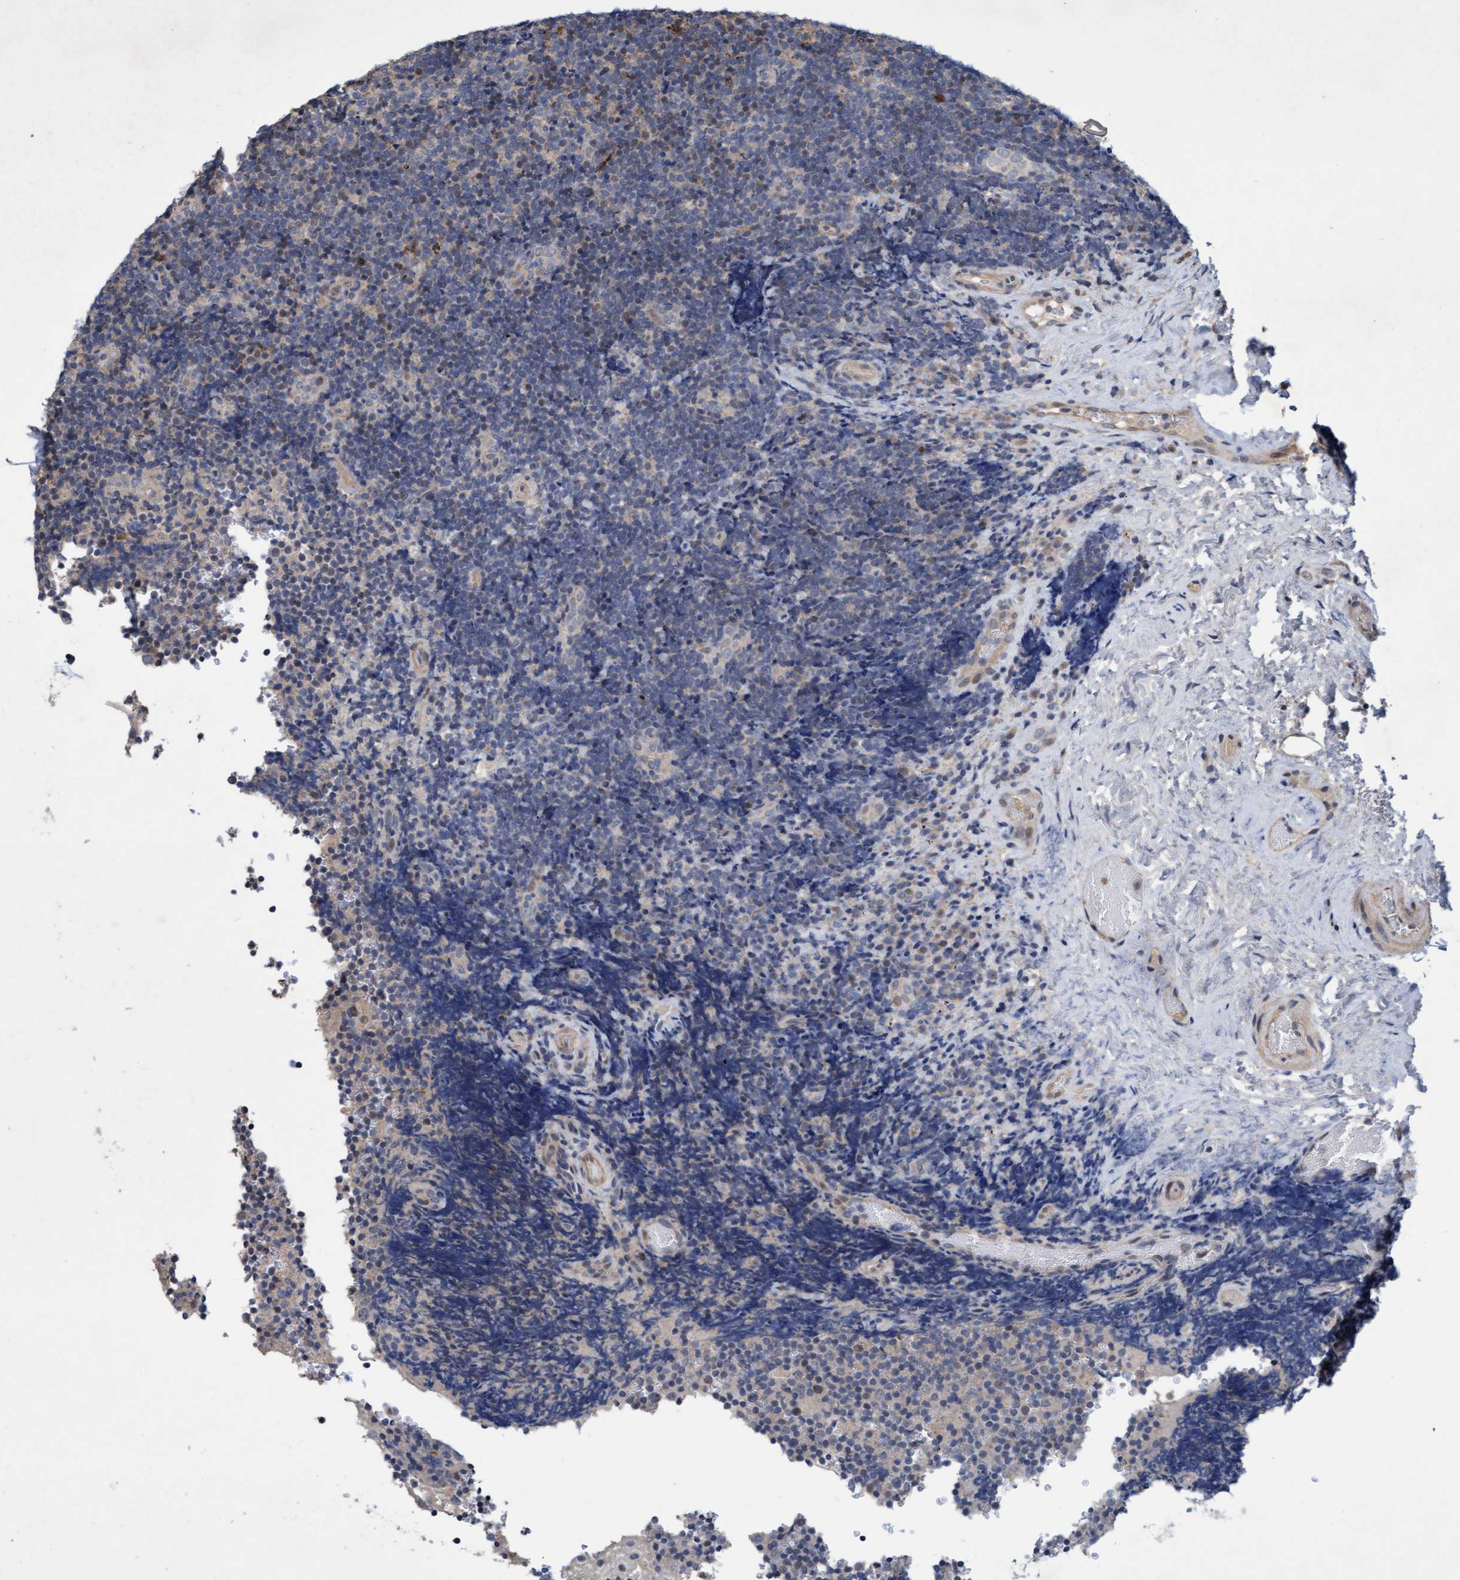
{"staining": {"intensity": "weak", "quantity": "<25%", "location": "nuclear"}, "tissue": "lymphoma", "cell_type": "Tumor cells", "image_type": "cancer", "snomed": [{"axis": "morphology", "description": "Malignant lymphoma, non-Hodgkin's type, High grade"}, {"axis": "topography", "description": "Tonsil"}], "caption": "A high-resolution histopathology image shows immunohistochemistry (IHC) staining of malignant lymphoma, non-Hodgkin's type (high-grade), which displays no significant expression in tumor cells.", "gene": "ZNF677", "patient": {"sex": "female", "age": 36}}